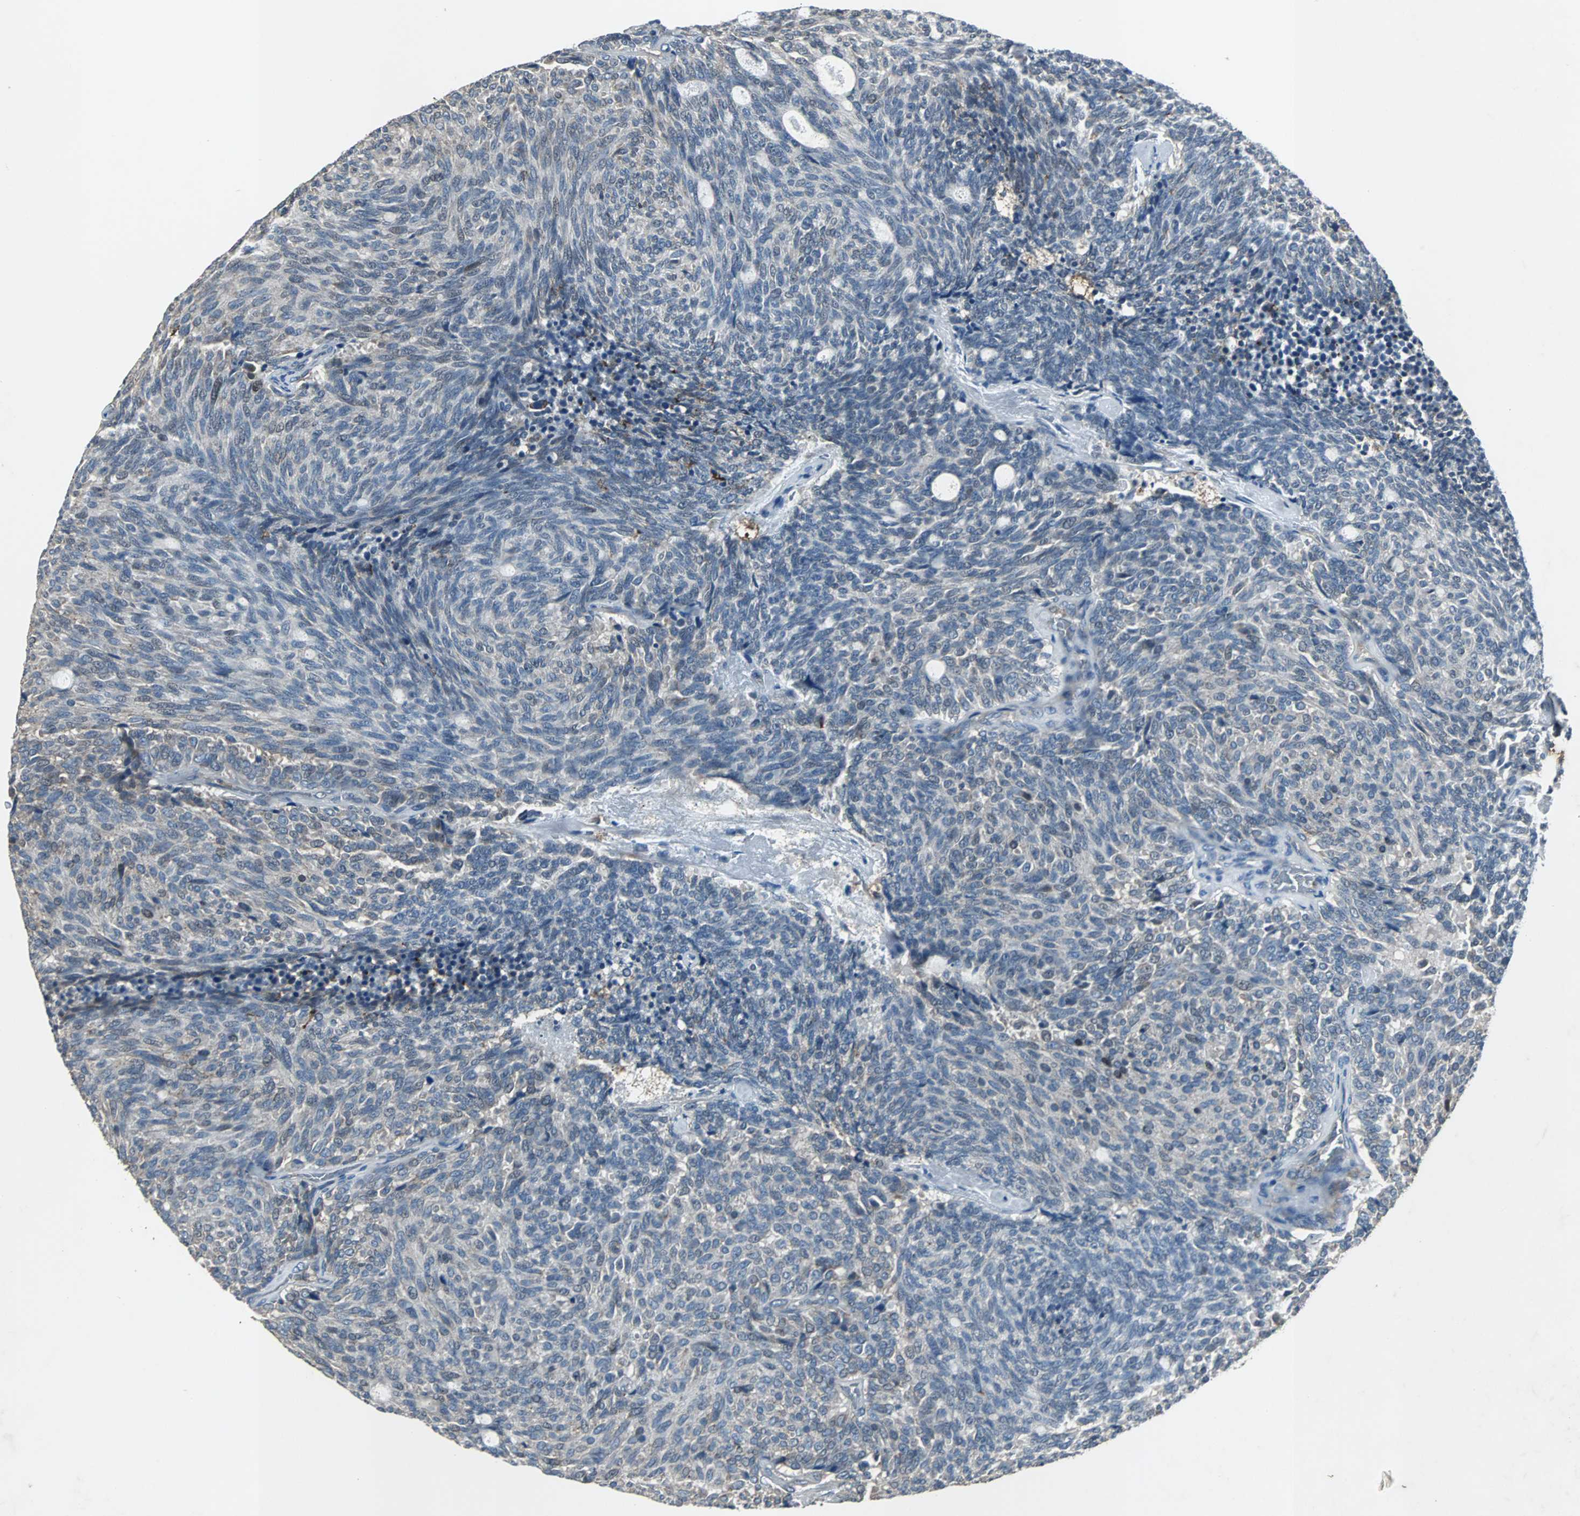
{"staining": {"intensity": "negative", "quantity": "none", "location": "none"}, "tissue": "carcinoid", "cell_type": "Tumor cells", "image_type": "cancer", "snomed": [{"axis": "morphology", "description": "Carcinoid, malignant, NOS"}, {"axis": "topography", "description": "Pancreas"}], "caption": "Tumor cells show no significant protein positivity in carcinoid (malignant). (DAB immunohistochemistry with hematoxylin counter stain).", "gene": "SOS1", "patient": {"sex": "female", "age": 54}}